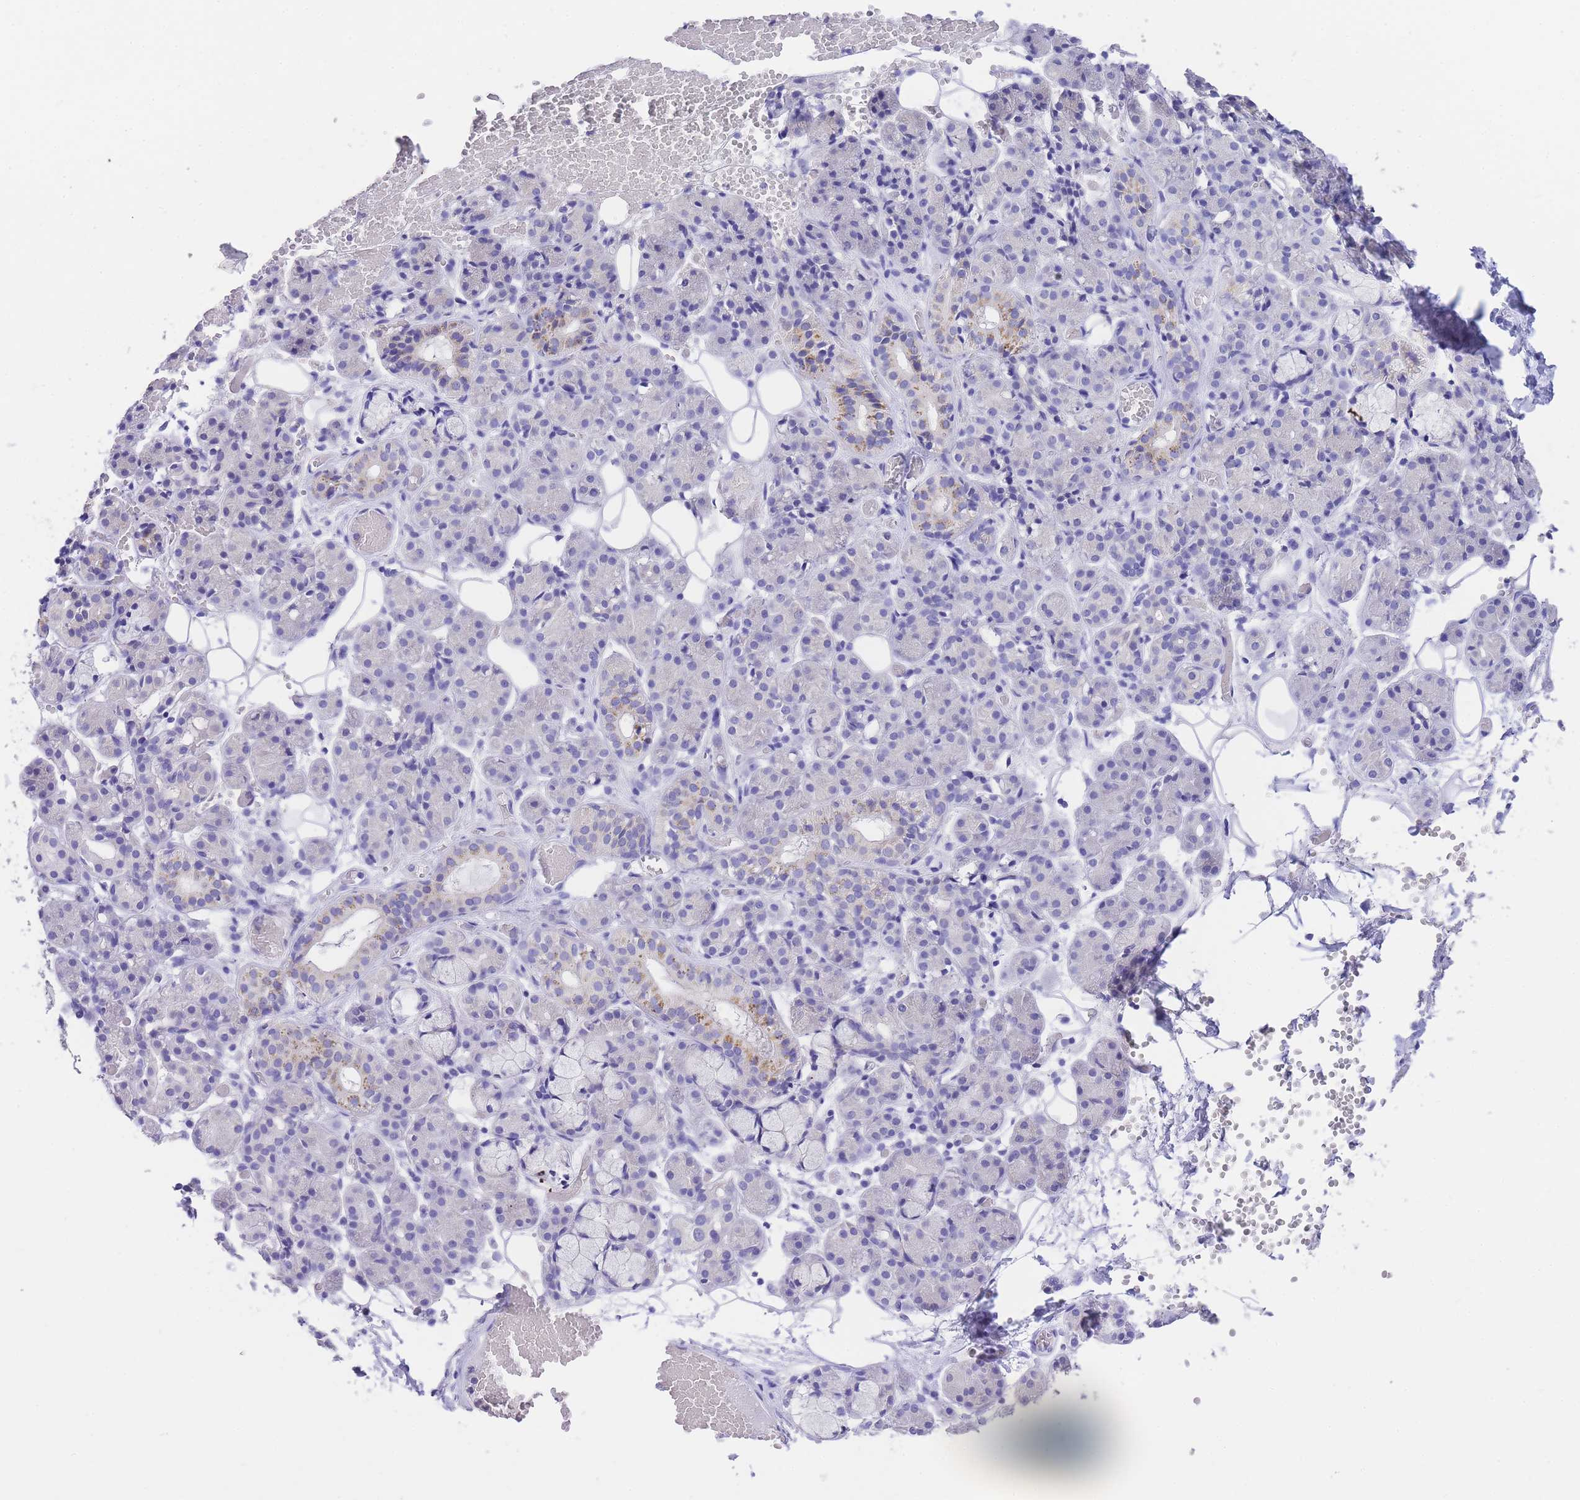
{"staining": {"intensity": "weak", "quantity": "<25%", "location": "cytoplasmic/membranous"}, "tissue": "salivary gland", "cell_type": "Glandular cells", "image_type": "normal", "snomed": [{"axis": "morphology", "description": "Normal tissue, NOS"}, {"axis": "topography", "description": "Salivary gland"}], "caption": "A micrograph of salivary gland stained for a protein displays no brown staining in glandular cells.", "gene": "EPN2", "patient": {"sex": "male", "age": 63}}